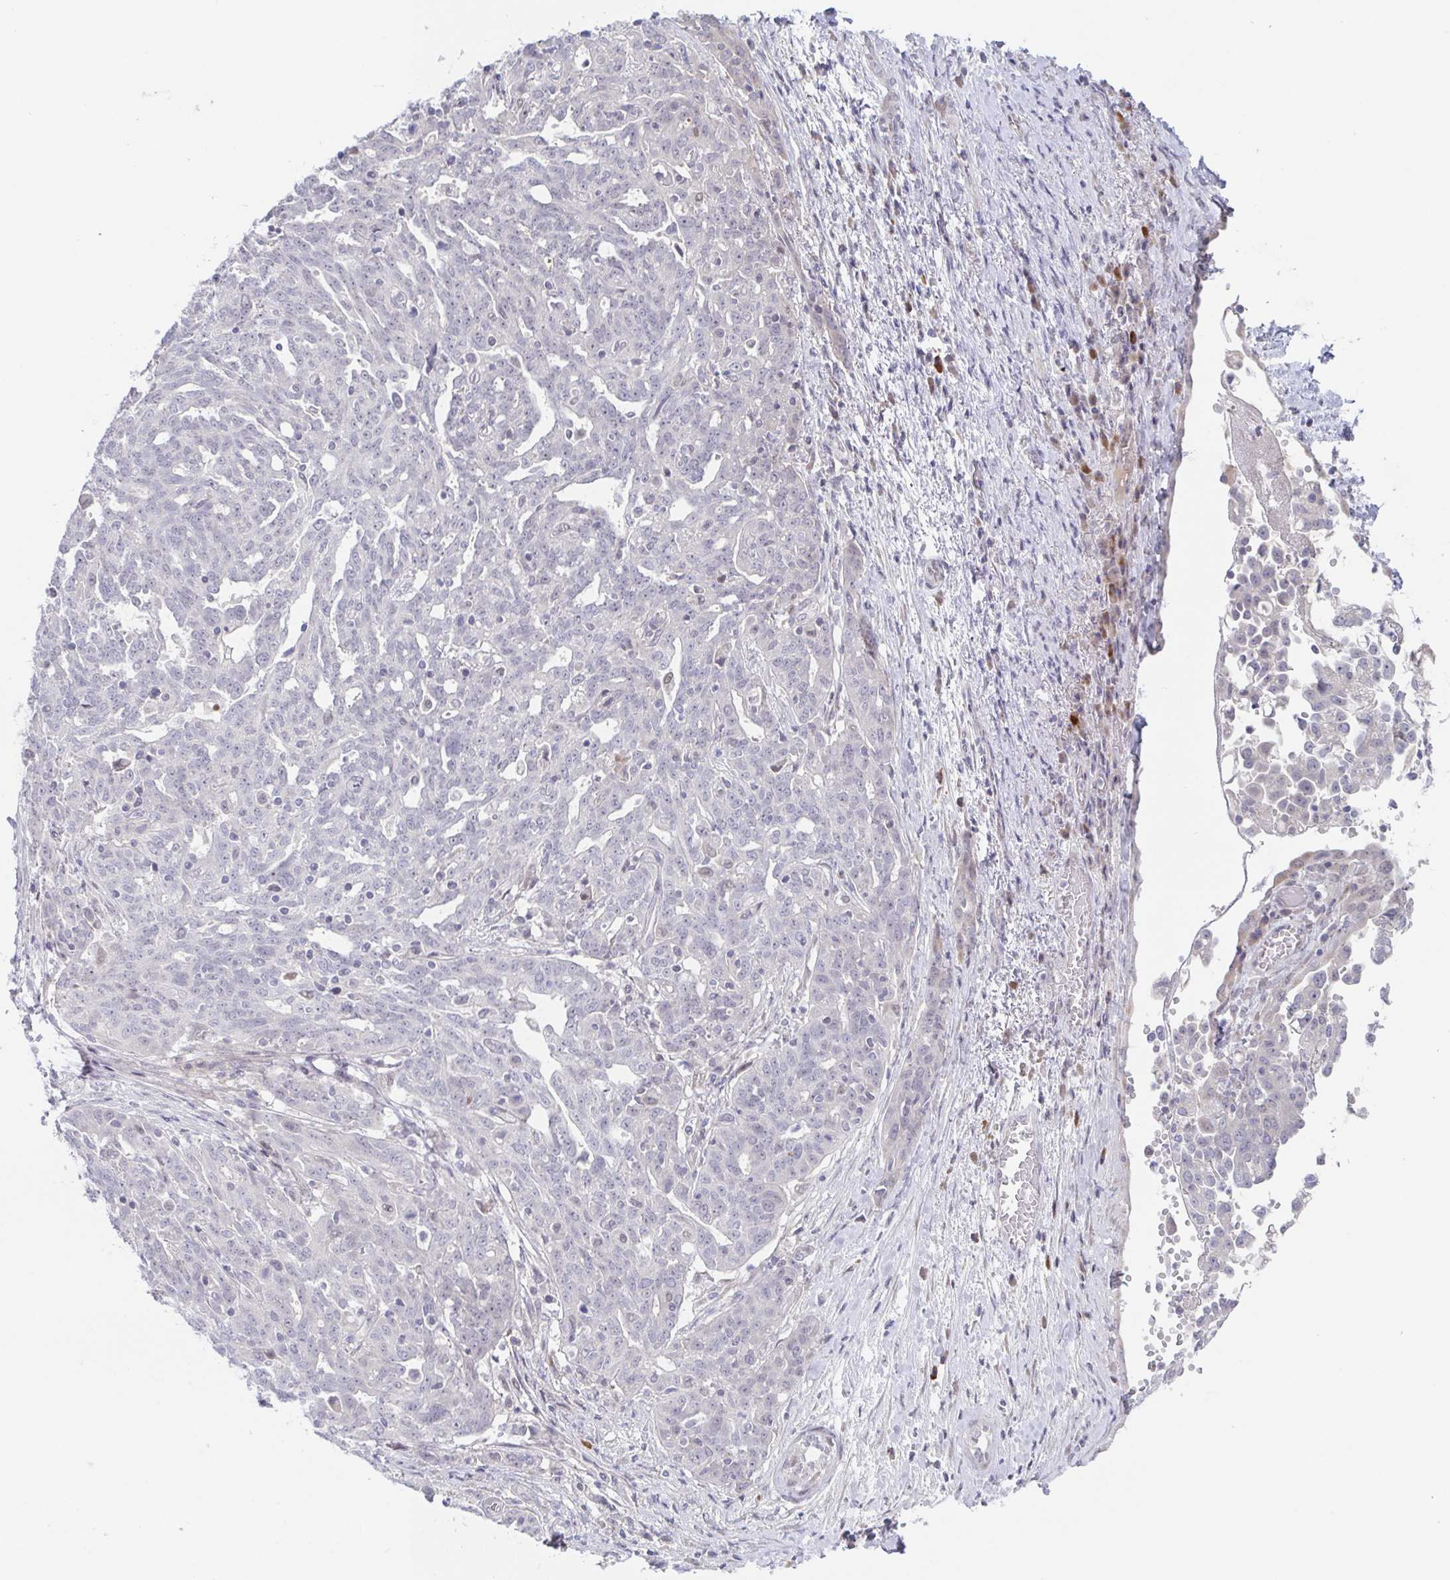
{"staining": {"intensity": "negative", "quantity": "none", "location": "none"}, "tissue": "ovarian cancer", "cell_type": "Tumor cells", "image_type": "cancer", "snomed": [{"axis": "morphology", "description": "Cystadenocarcinoma, serous, NOS"}, {"axis": "topography", "description": "Ovary"}], "caption": "Serous cystadenocarcinoma (ovarian) stained for a protein using immunohistochemistry (IHC) exhibits no expression tumor cells.", "gene": "POU2F3", "patient": {"sex": "female", "age": 67}}